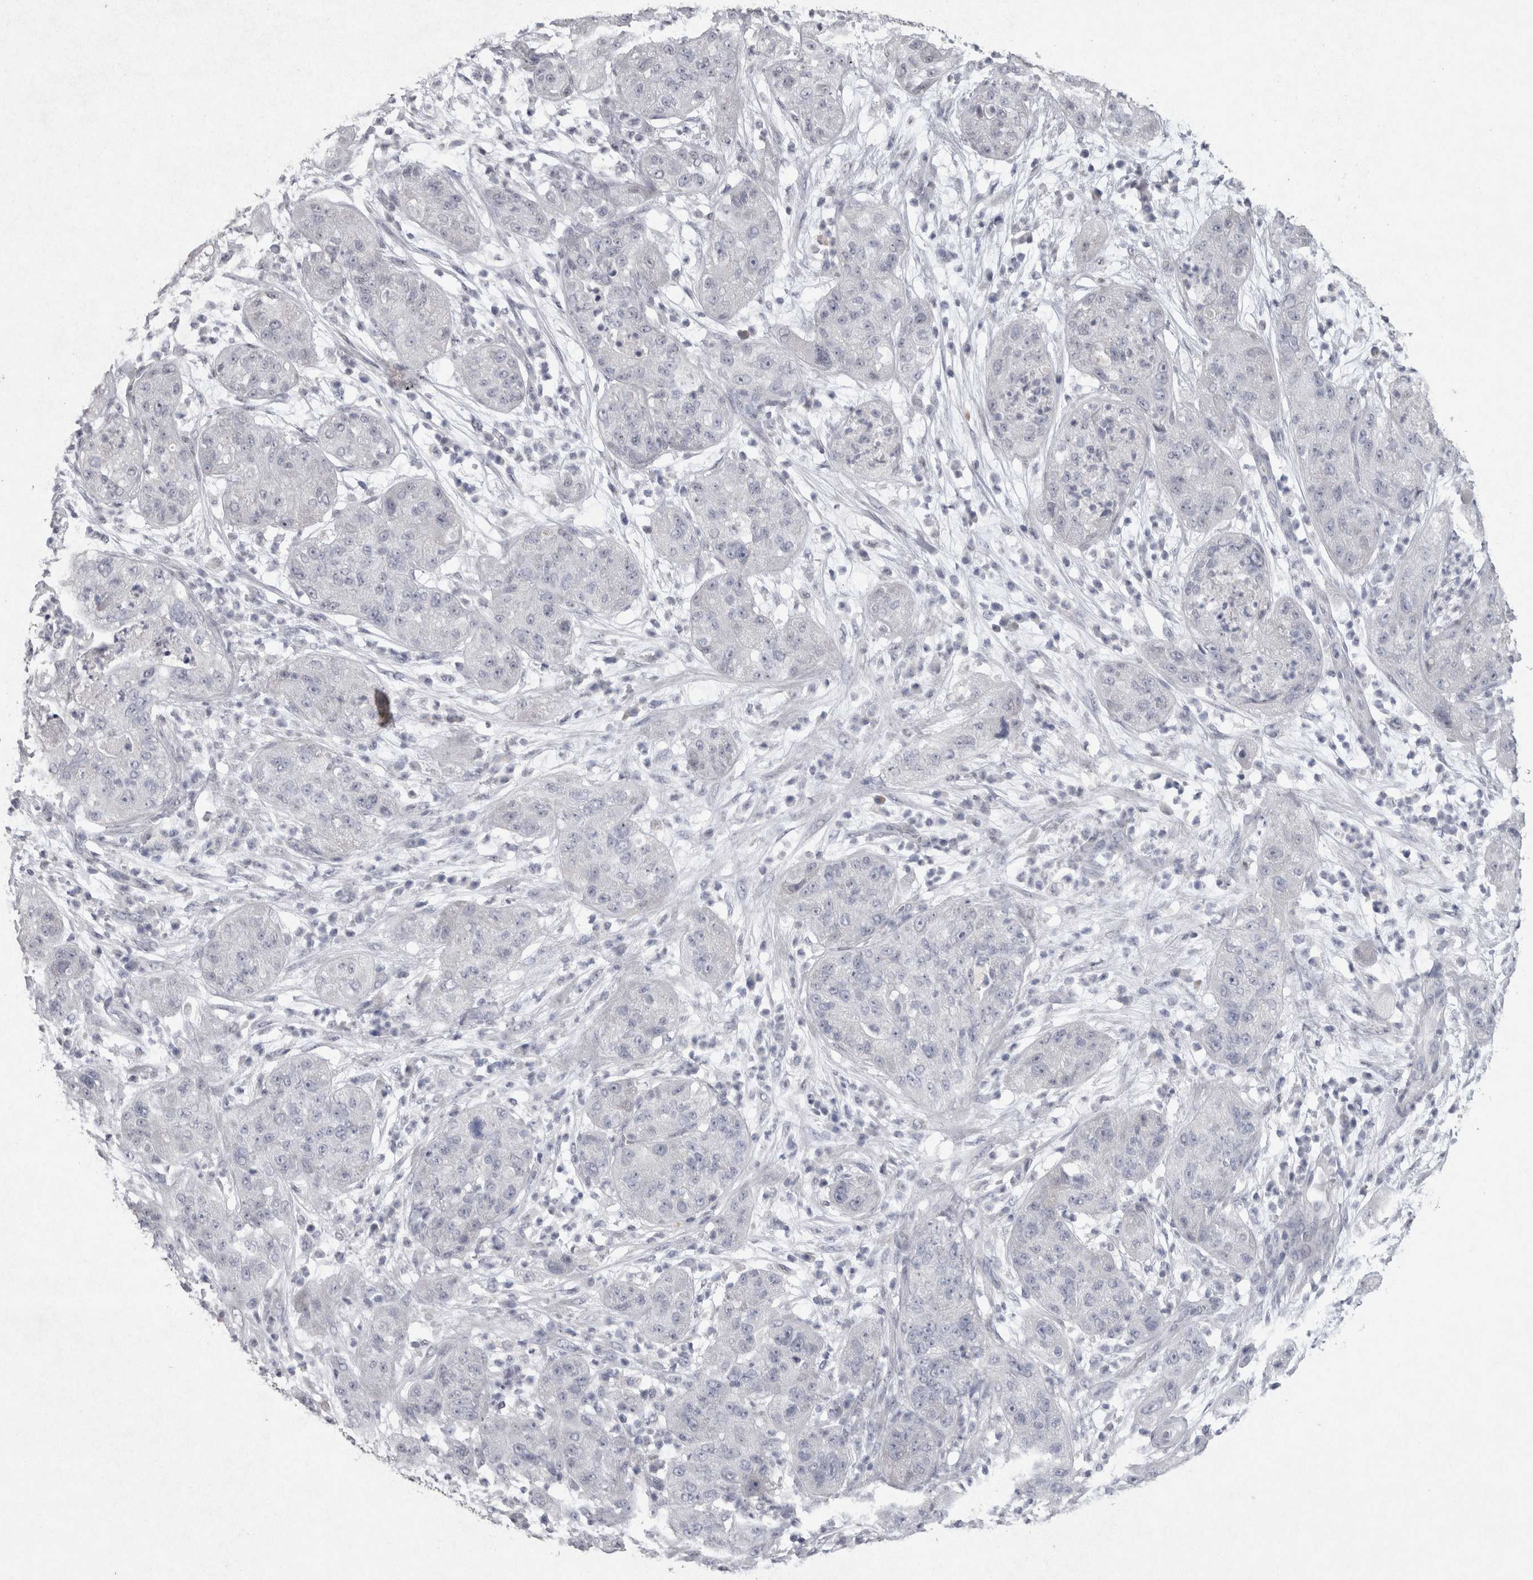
{"staining": {"intensity": "negative", "quantity": "none", "location": "none"}, "tissue": "pancreatic cancer", "cell_type": "Tumor cells", "image_type": "cancer", "snomed": [{"axis": "morphology", "description": "Adenocarcinoma, NOS"}, {"axis": "topography", "description": "Pancreas"}], "caption": "There is no significant positivity in tumor cells of adenocarcinoma (pancreatic). (IHC, brightfield microscopy, high magnification).", "gene": "PDX1", "patient": {"sex": "female", "age": 78}}